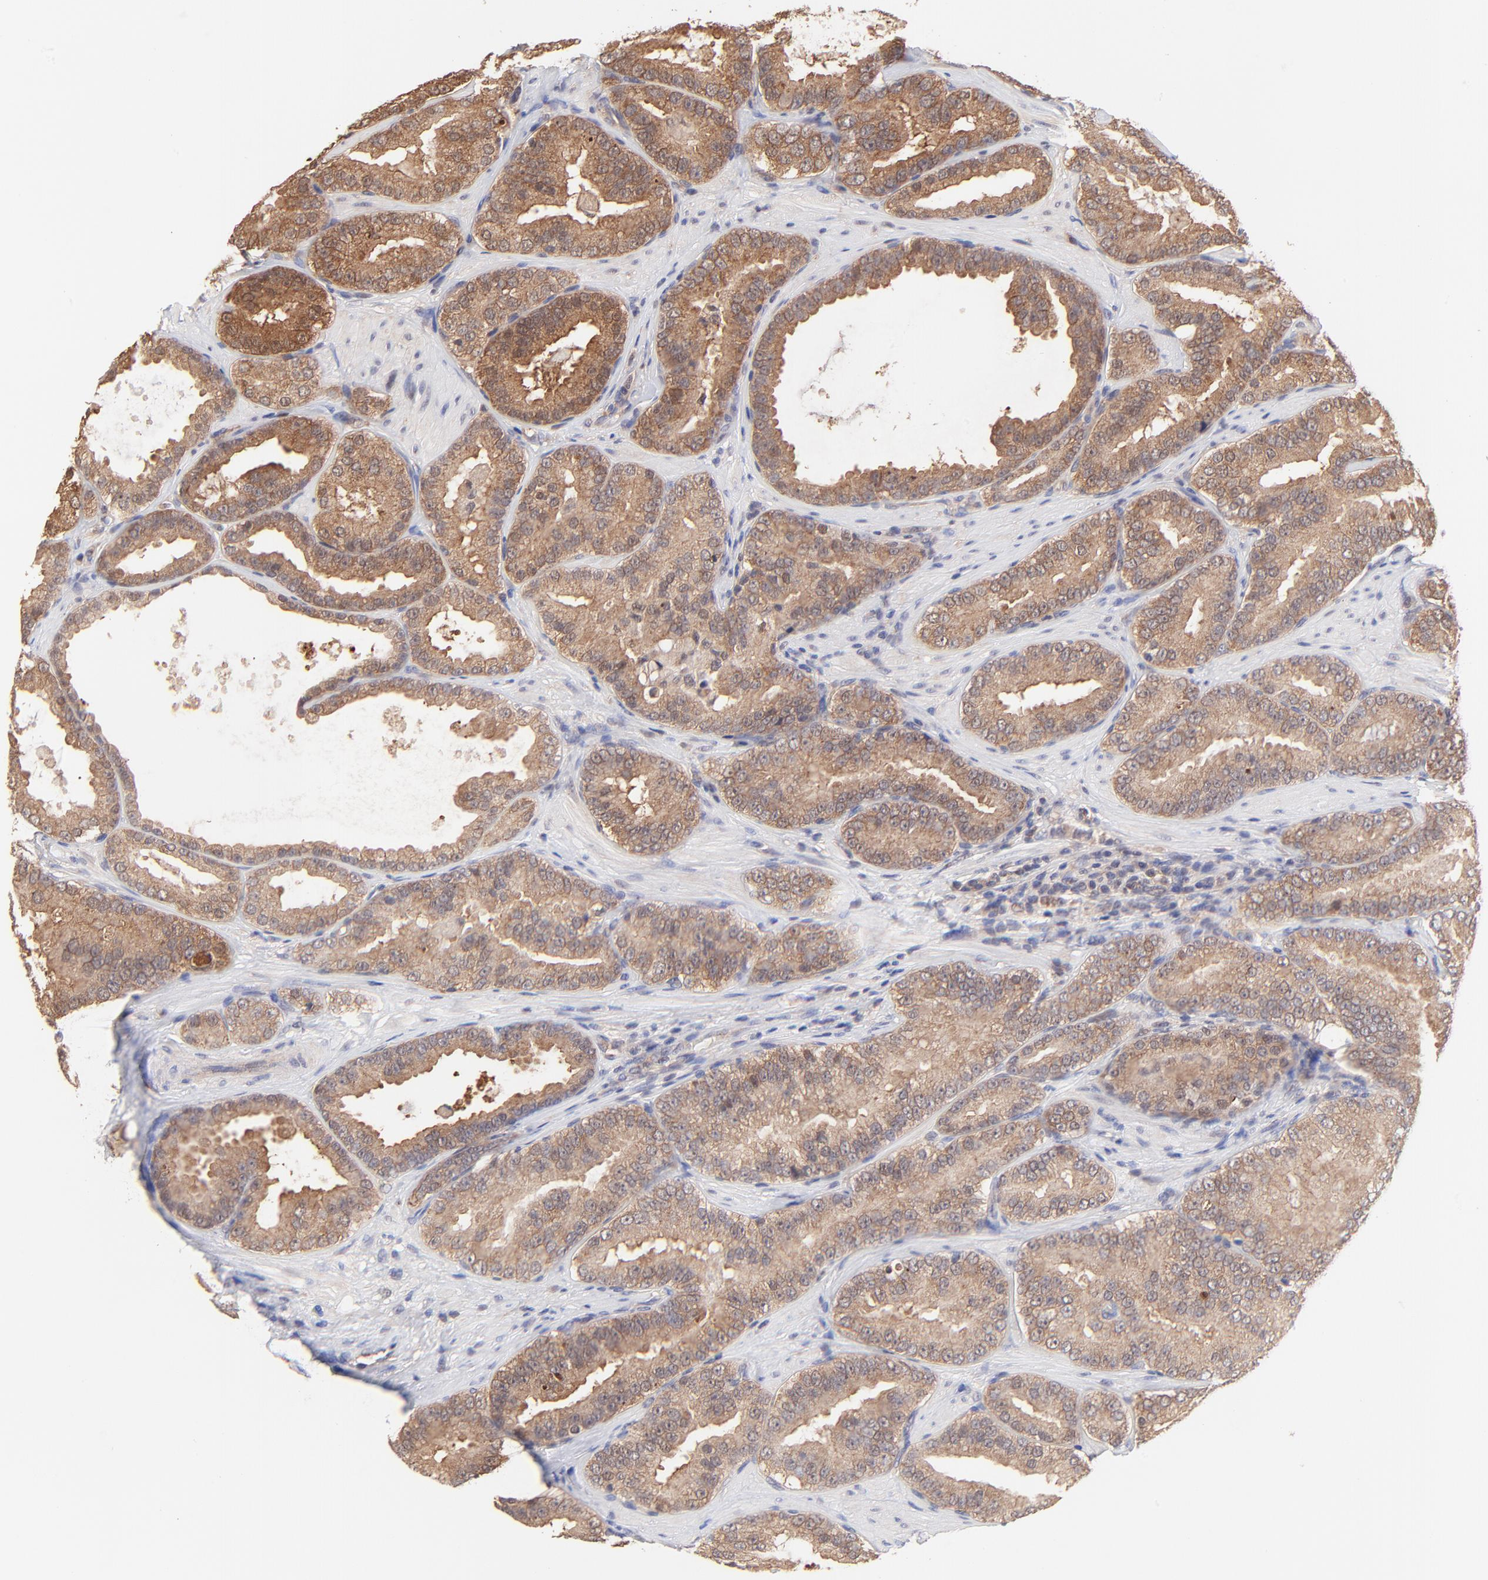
{"staining": {"intensity": "strong", "quantity": ">75%", "location": "cytoplasmic/membranous"}, "tissue": "prostate cancer", "cell_type": "Tumor cells", "image_type": "cancer", "snomed": [{"axis": "morphology", "description": "Adenocarcinoma, Low grade"}, {"axis": "topography", "description": "Prostate"}], "caption": "Immunohistochemical staining of low-grade adenocarcinoma (prostate) exhibits strong cytoplasmic/membranous protein expression in about >75% of tumor cells. The staining was performed using DAB, with brown indicating positive protein expression. Nuclei are stained blue with hematoxylin.", "gene": "PSMA6", "patient": {"sex": "male", "age": 59}}